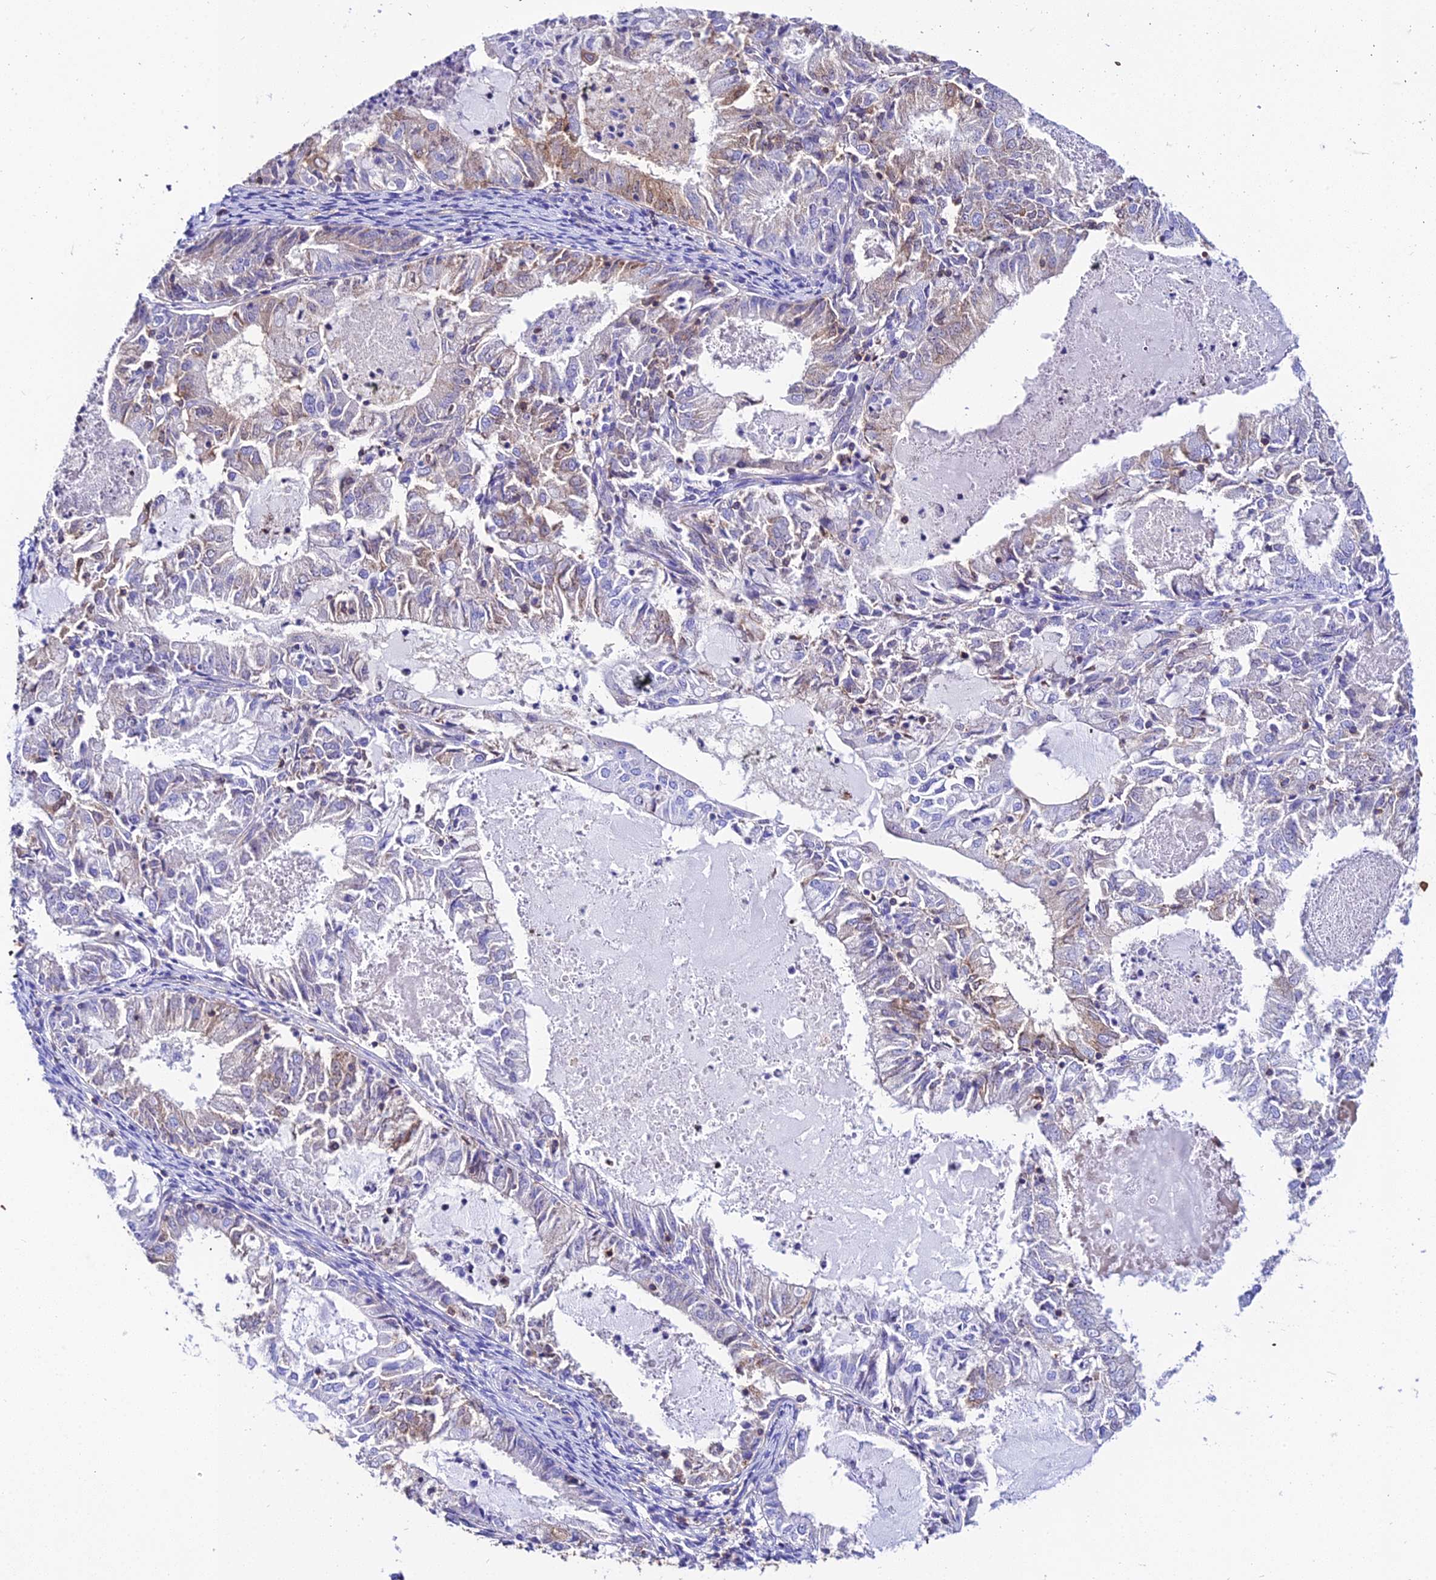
{"staining": {"intensity": "weak", "quantity": "<25%", "location": "cytoplasmic/membranous"}, "tissue": "endometrial cancer", "cell_type": "Tumor cells", "image_type": "cancer", "snomed": [{"axis": "morphology", "description": "Adenocarcinoma, NOS"}, {"axis": "topography", "description": "Endometrium"}], "caption": "Endometrial cancer was stained to show a protein in brown. There is no significant expression in tumor cells. (DAB immunohistochemistry (IHC) with hematoxylin counter stain).", "gene": "S100A16", "patient": {"sex": "female", "age": 57}}